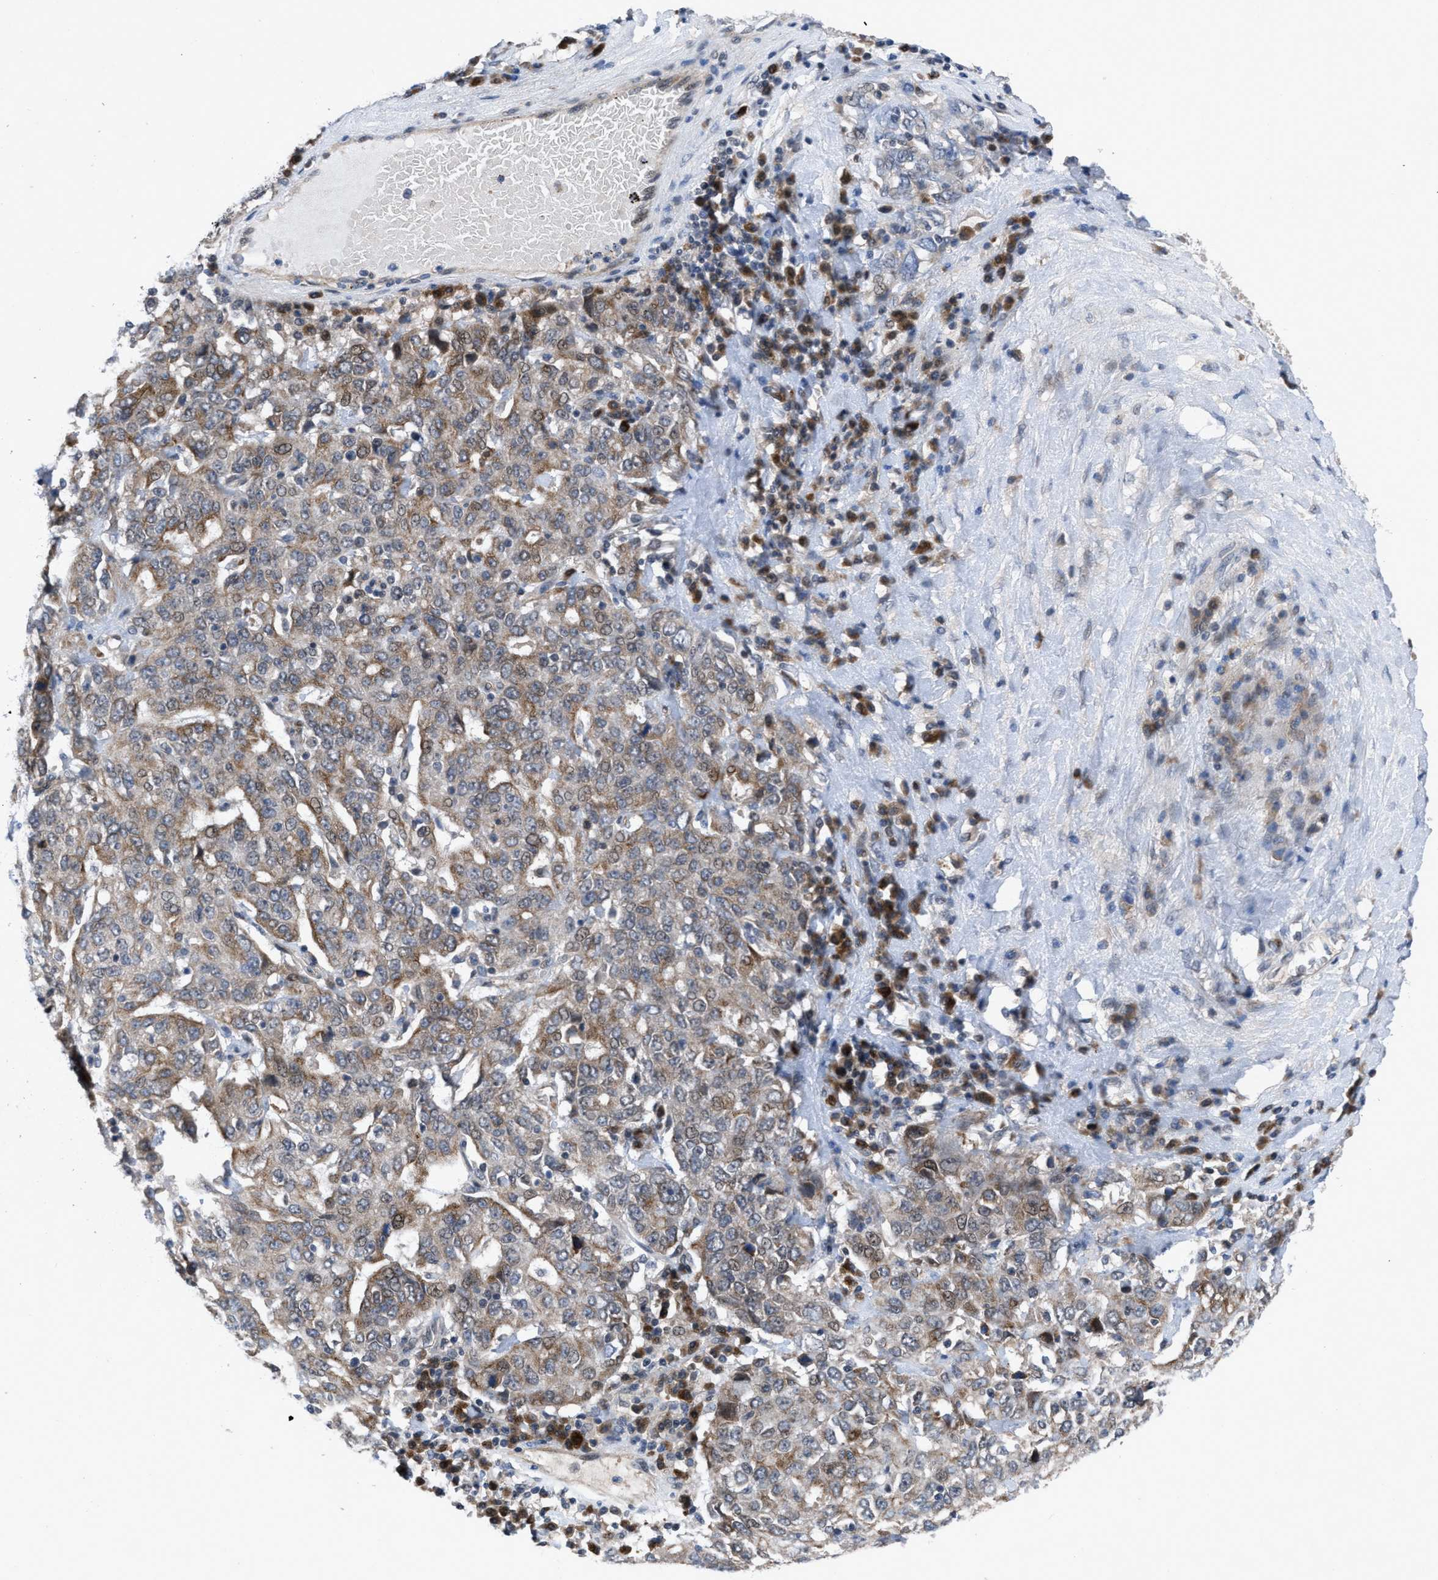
{"staining": {"intensity": "moderate", "quantity": "<25%", "location": "cytoplasmic/membranous"}, "tissue": "ovarian cancer", "cell_type": "Tumor cells", "image_type": "cancer", "snomed": [{"axis": "morphology", "description": "Carcinoma, endometroid"}, {"axis": "topography", "description": "Ovary"}], "caption": "A low amount of moderate cytoplasmic/membranous positivity is present in approximately <25% of tumor cells in ovarian cancer tissue. (brown staining indicates protein expression, while blue staining denotes nuclei).", "gene": "IL17RE", "patient": {"sex": "female", "age": 62}}